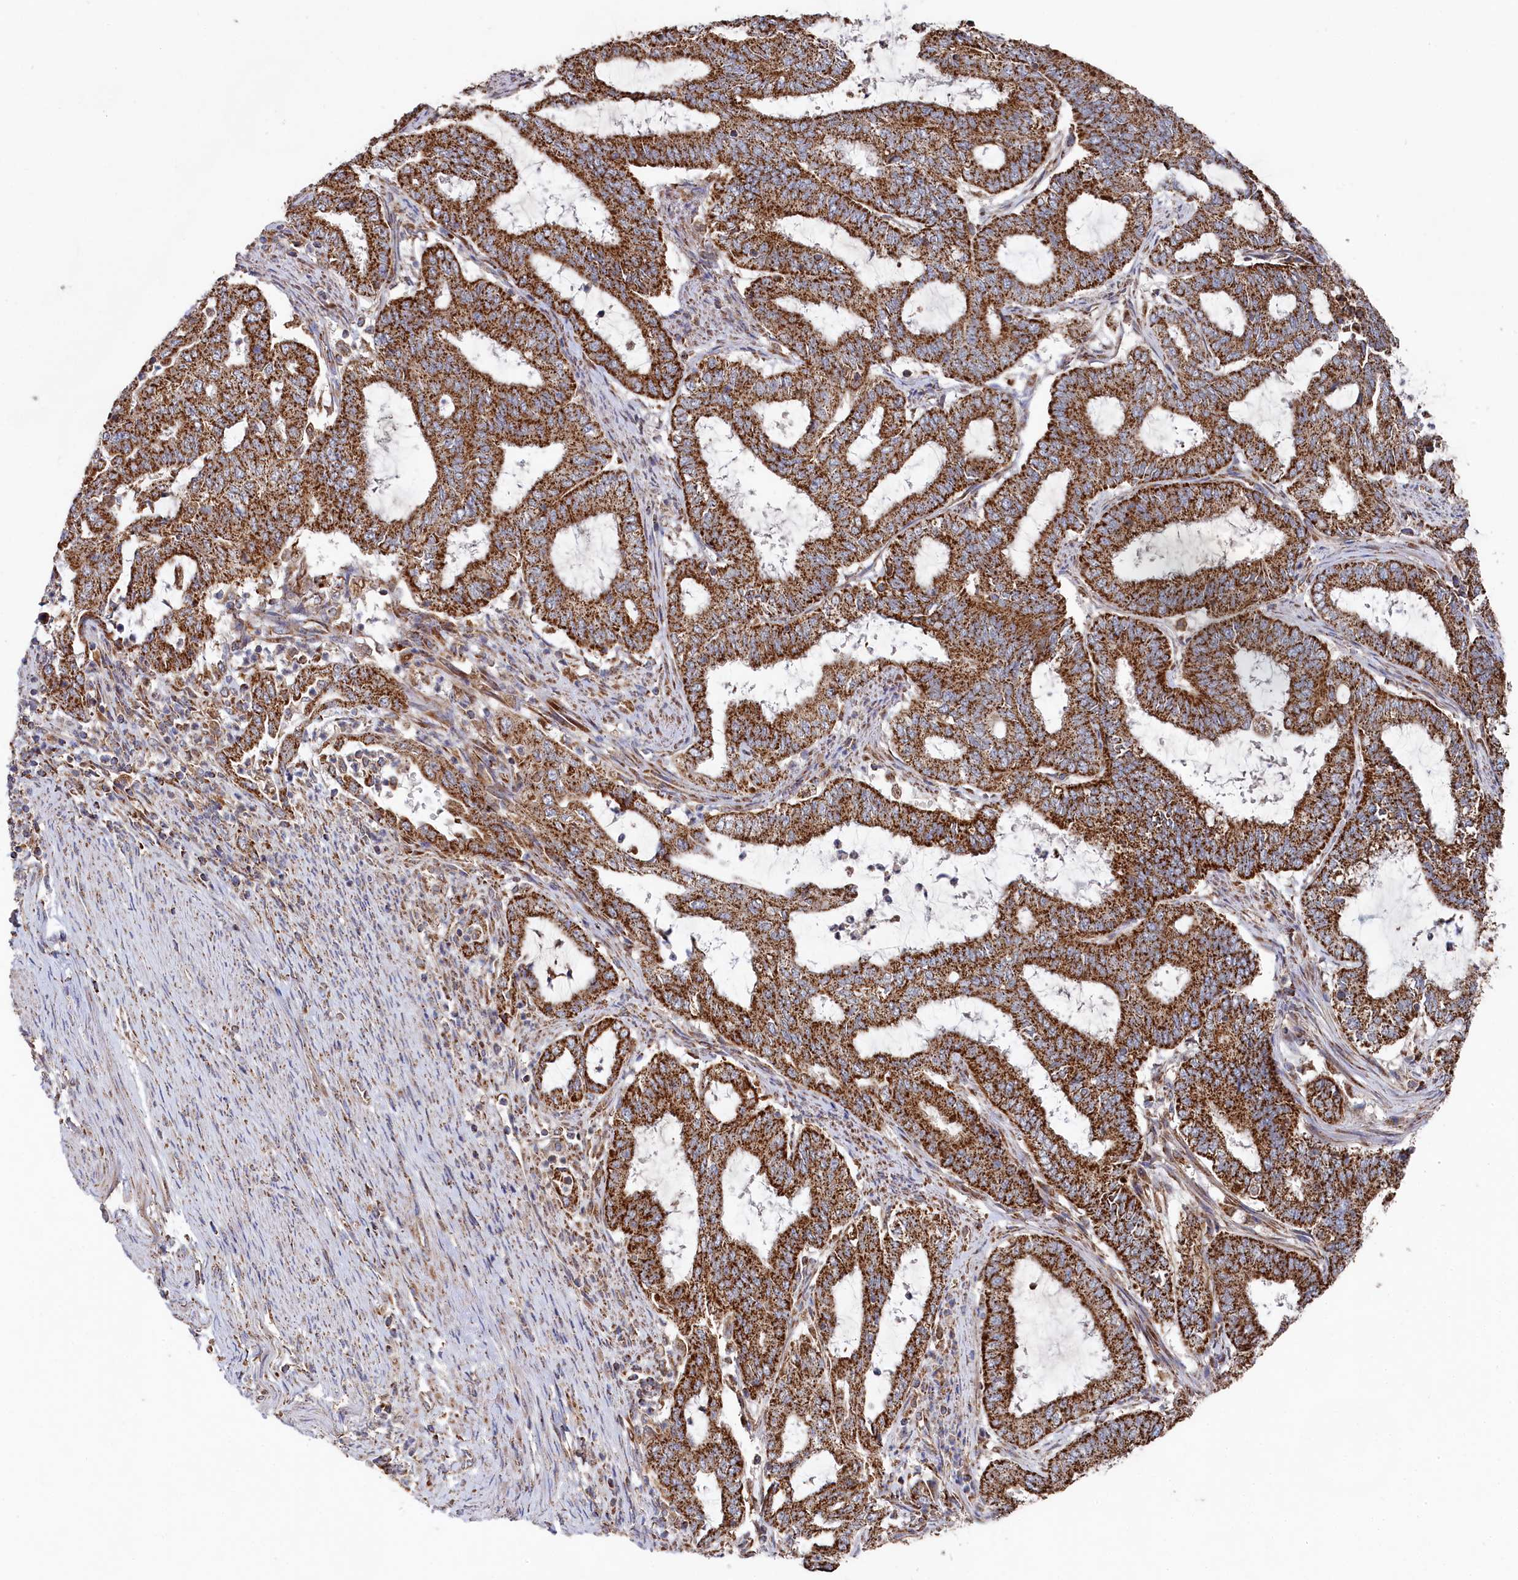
{"staining": {"intensity": "strong", "quantity": ">75%", "location": "cytoplasmic/membranous"}, "tissue": "endometrial cancer", "cell_type": "Tumor cells", "image_type": "cancer", "snomed": [{"axis": "morphology", "description": "Adenocarcinoma, NOS"}, {"axis": "topography", "description": "Endometrium"}], "caption": "Brown immunohistochemical staining in human adenocarcinoma (endometrial) displays strong cytoplasmic/membranous expression in about >75% of tumor cells.", "gene": "HAUS2", "patient": {"sex": "female", "age": 51}}